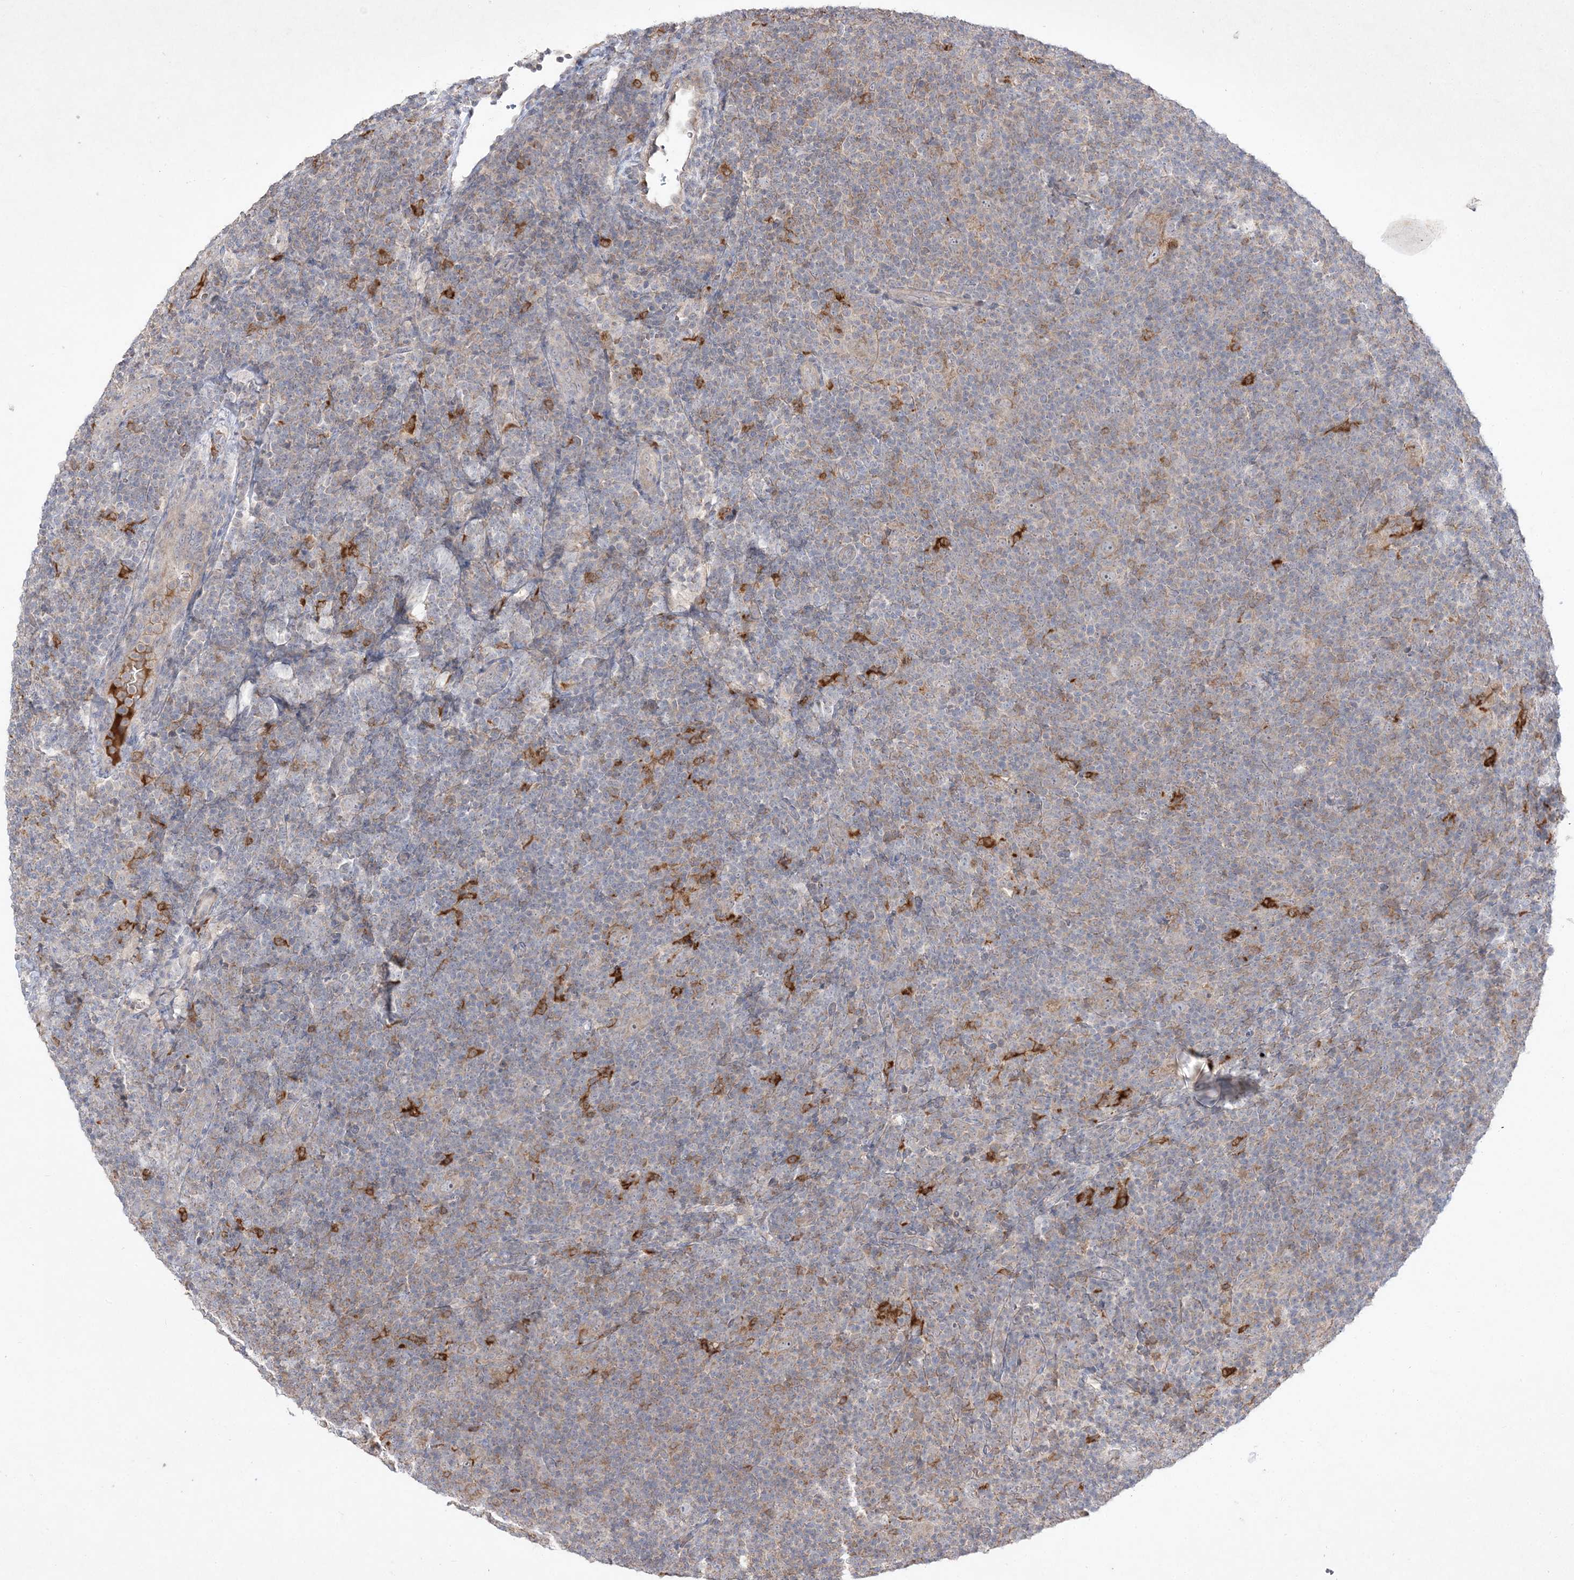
{"staining": {"intensity": "negative", "quantity": "none", "location": "none"}, "tissue": "lymphoma", "cell_type": "Tumor cells", "image_type": "cancer", "snomed": [{"axis": "morphology", "description": "Hodgkin's disease, NOS"}, {"axis": "topography", "description": "Lymph node"}], "caption": "Protein analysis of Hodgkin's disease exhibits no significant staining in tumor cells. (IHC, brightfield microscopy, high magnification).", "gene": "CLNK", "patient": {"sex": "female", "age": 57}}